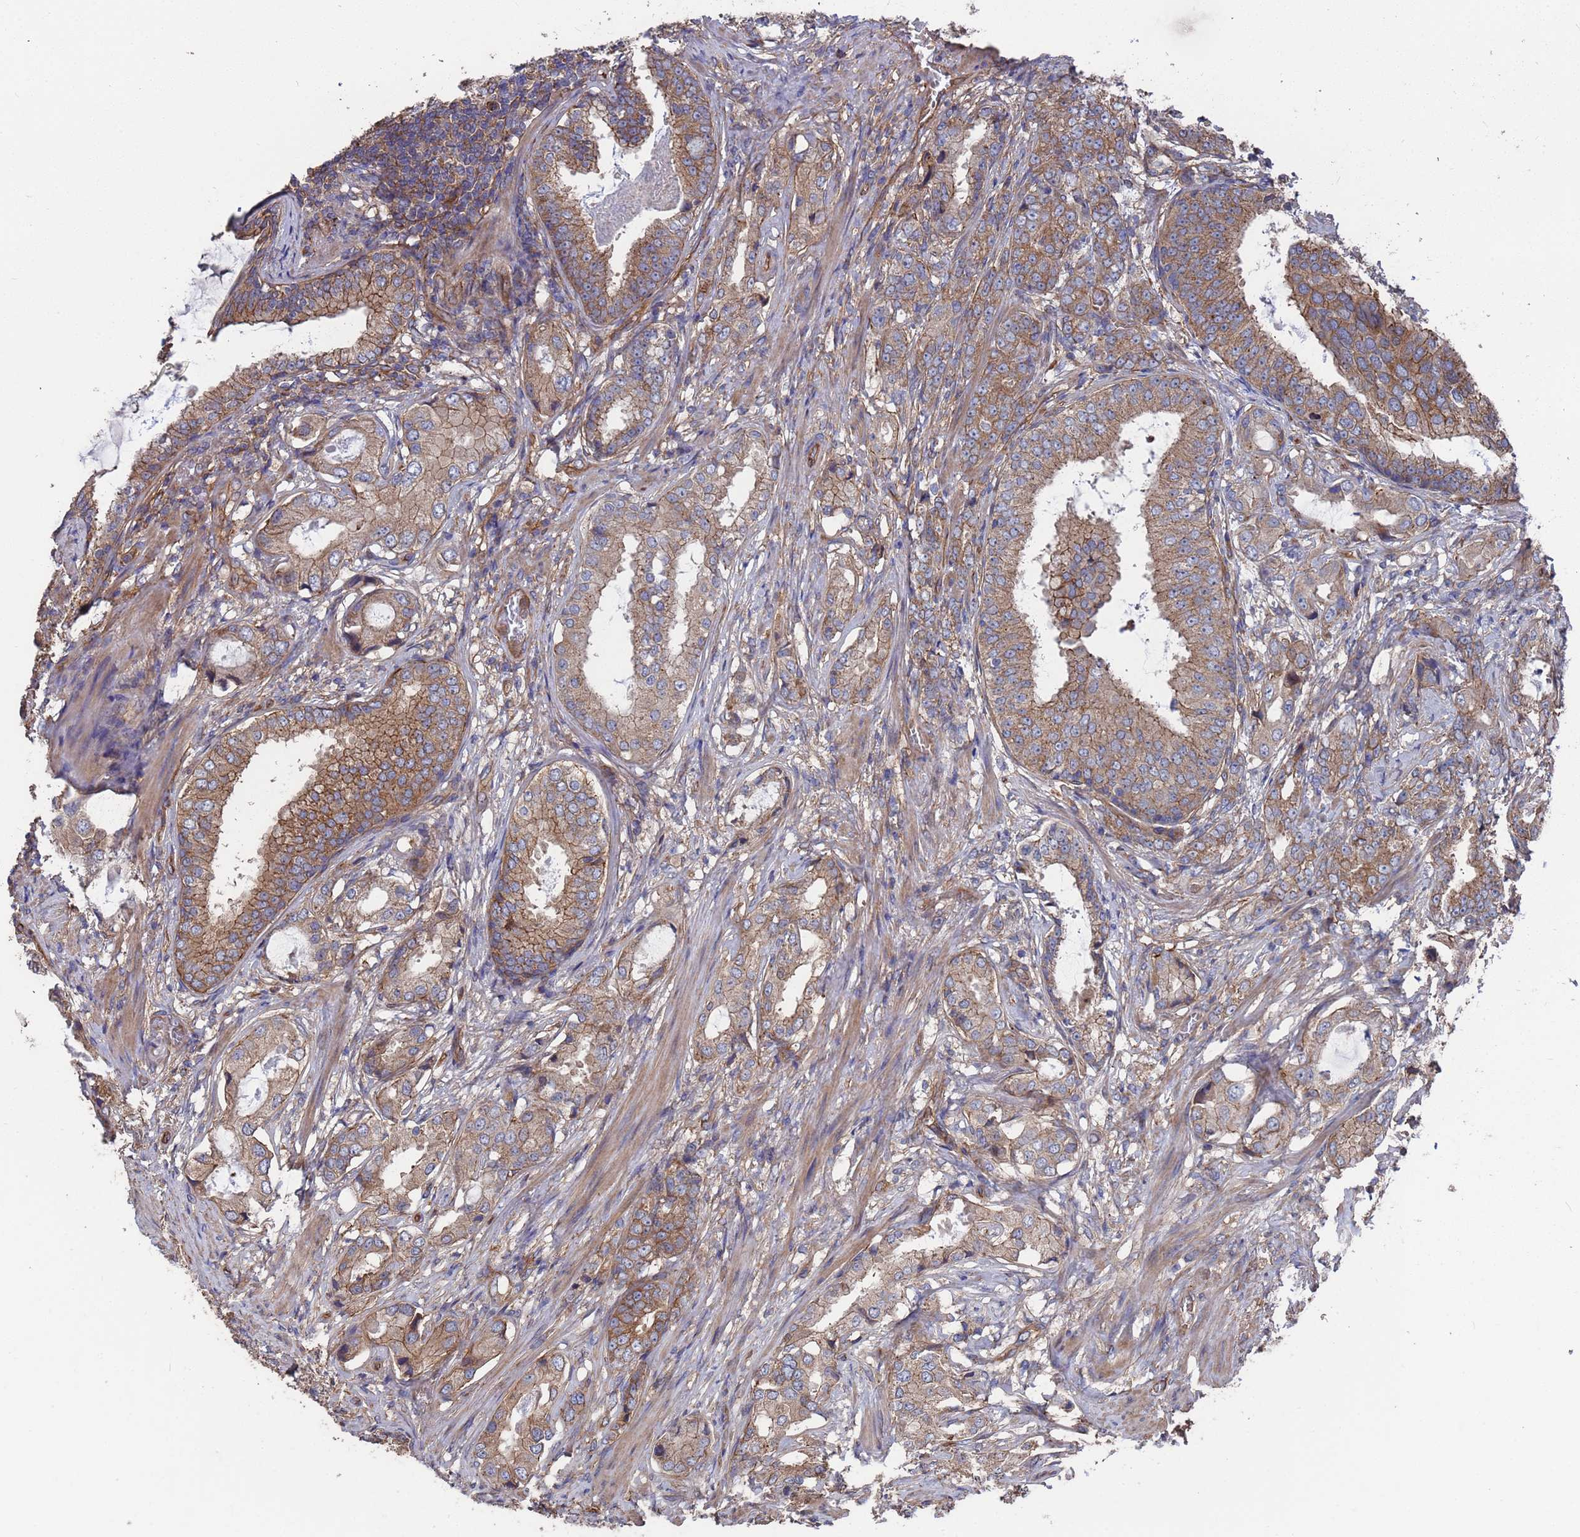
{"staining": {"intensity": "moderate", "quantity": "25%-75%", "location": "cytoplasmic/membranous"}, "tissue": "prostate cancer", "cell_type": "Tumor cells", "image_type": "cancer", "snomed": [{"axis": "morphology", "description": "Adenocarcinoma, Low grade"}, {"axis": "topography", "description": "Prostate"}], "caption": "Moderate cytoplasmic/membranous protein staining is appreciated in about 25%-75% of tumor cells in prostate cancer.", "gene": "NDUFAF6", "patient": {"sex": "male", "age": 71}}